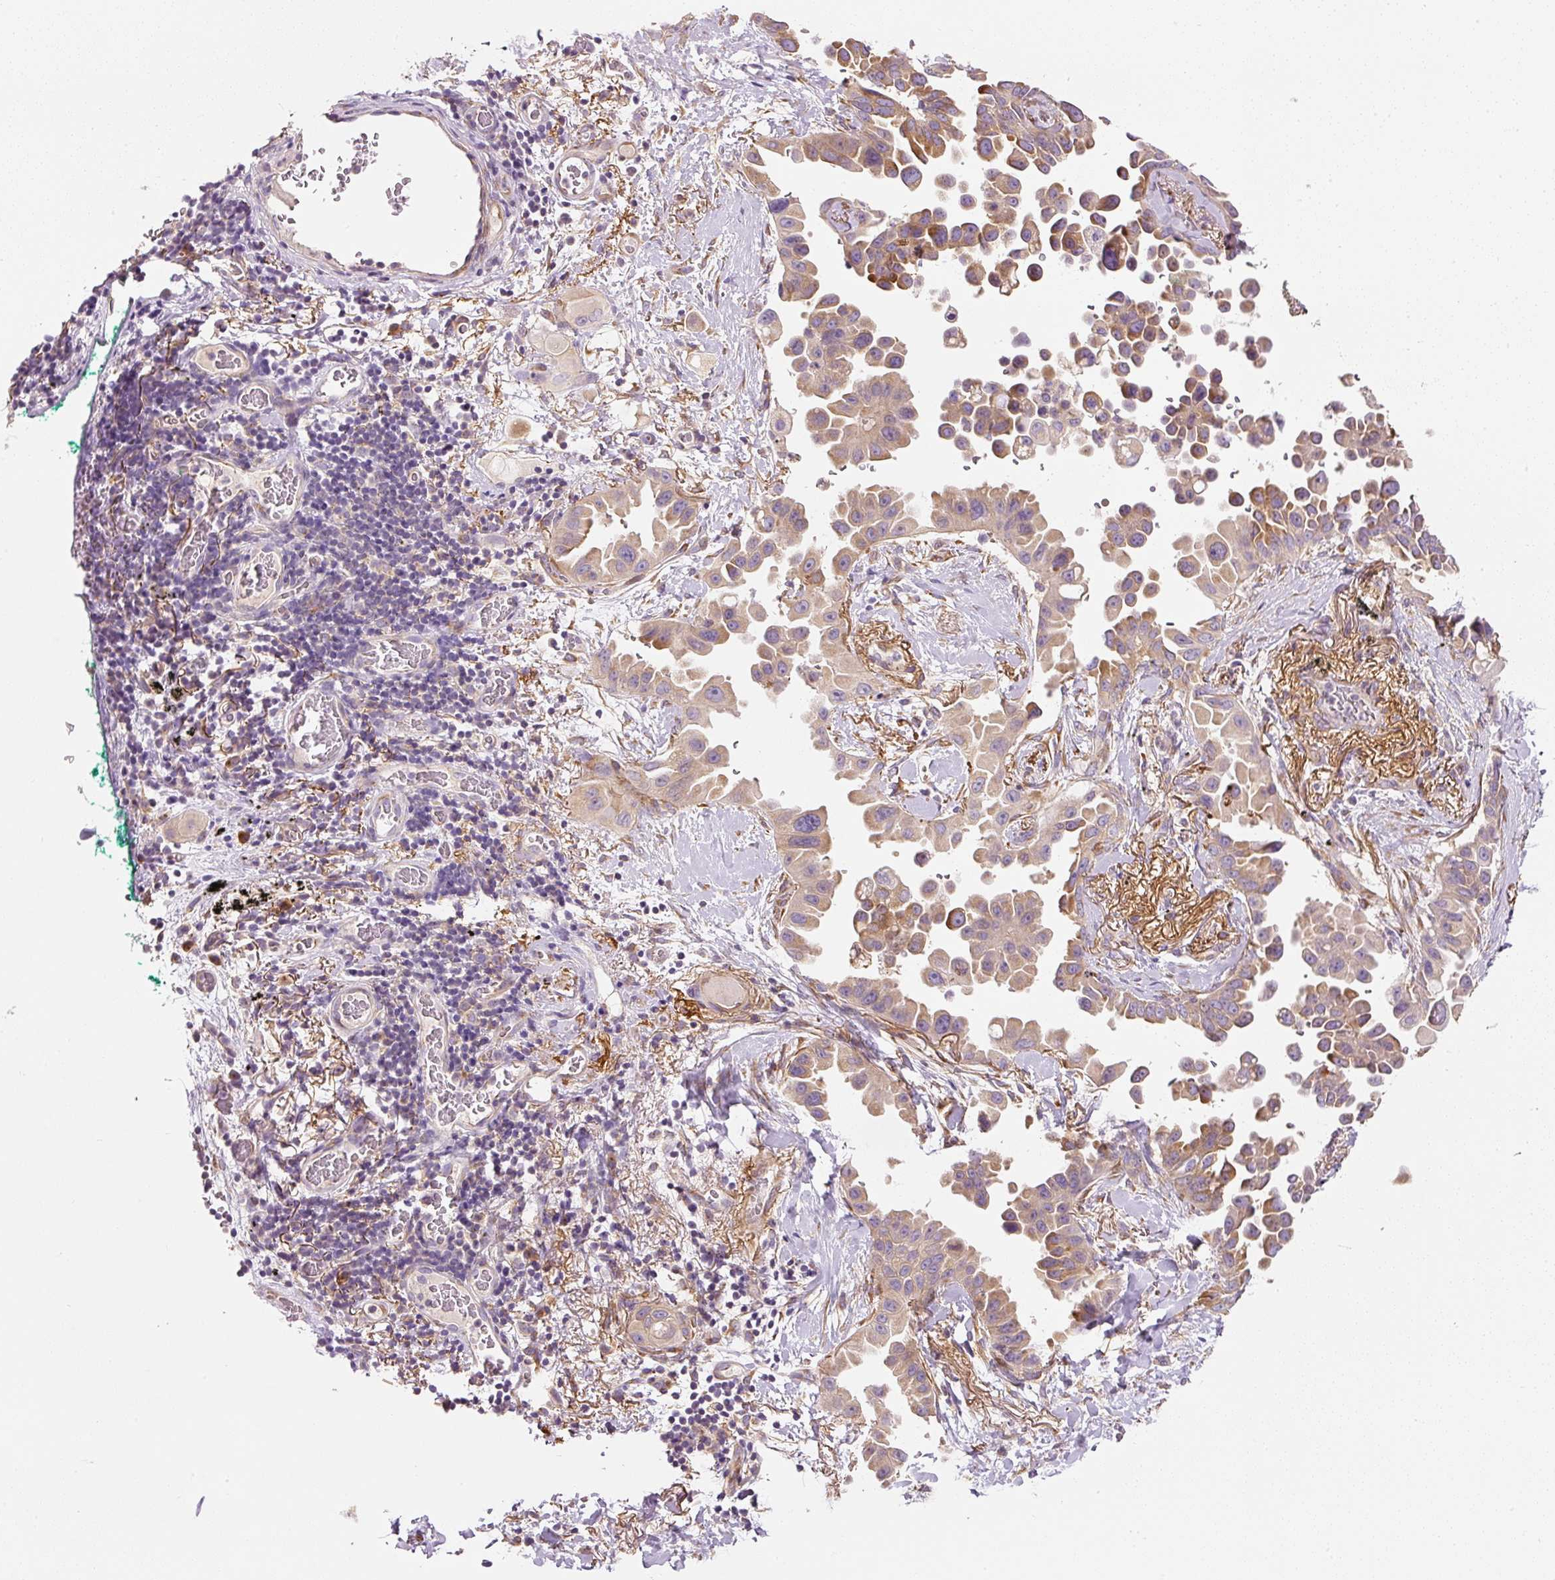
{"staining": {"intensity": "weak", "quantity": "25%-75%", "location": "cytoplasmic/membranous"}, "tissue": "lung cancer", "cell_type": "Tumor cells", "image_type": "cancer", "snomed": [{"axis": "morphology", "description": "Adenocarcinoma, NOS"}, {"axis": "topography", "description": "Lung"}], "caption": "Immunohistochemistry micrograph of neoplastic tissue: human lung adenocarcinoma stained using immunohistochemistry (IHC) exhibits low levels of weak protein expression localized specifically in the cytoplasmic/membranous of tumor cells, appearing as a cytoplasmic/membranous brown color.", "gene": "RNF167", "patient": {"sex": "female", "age": 67}}